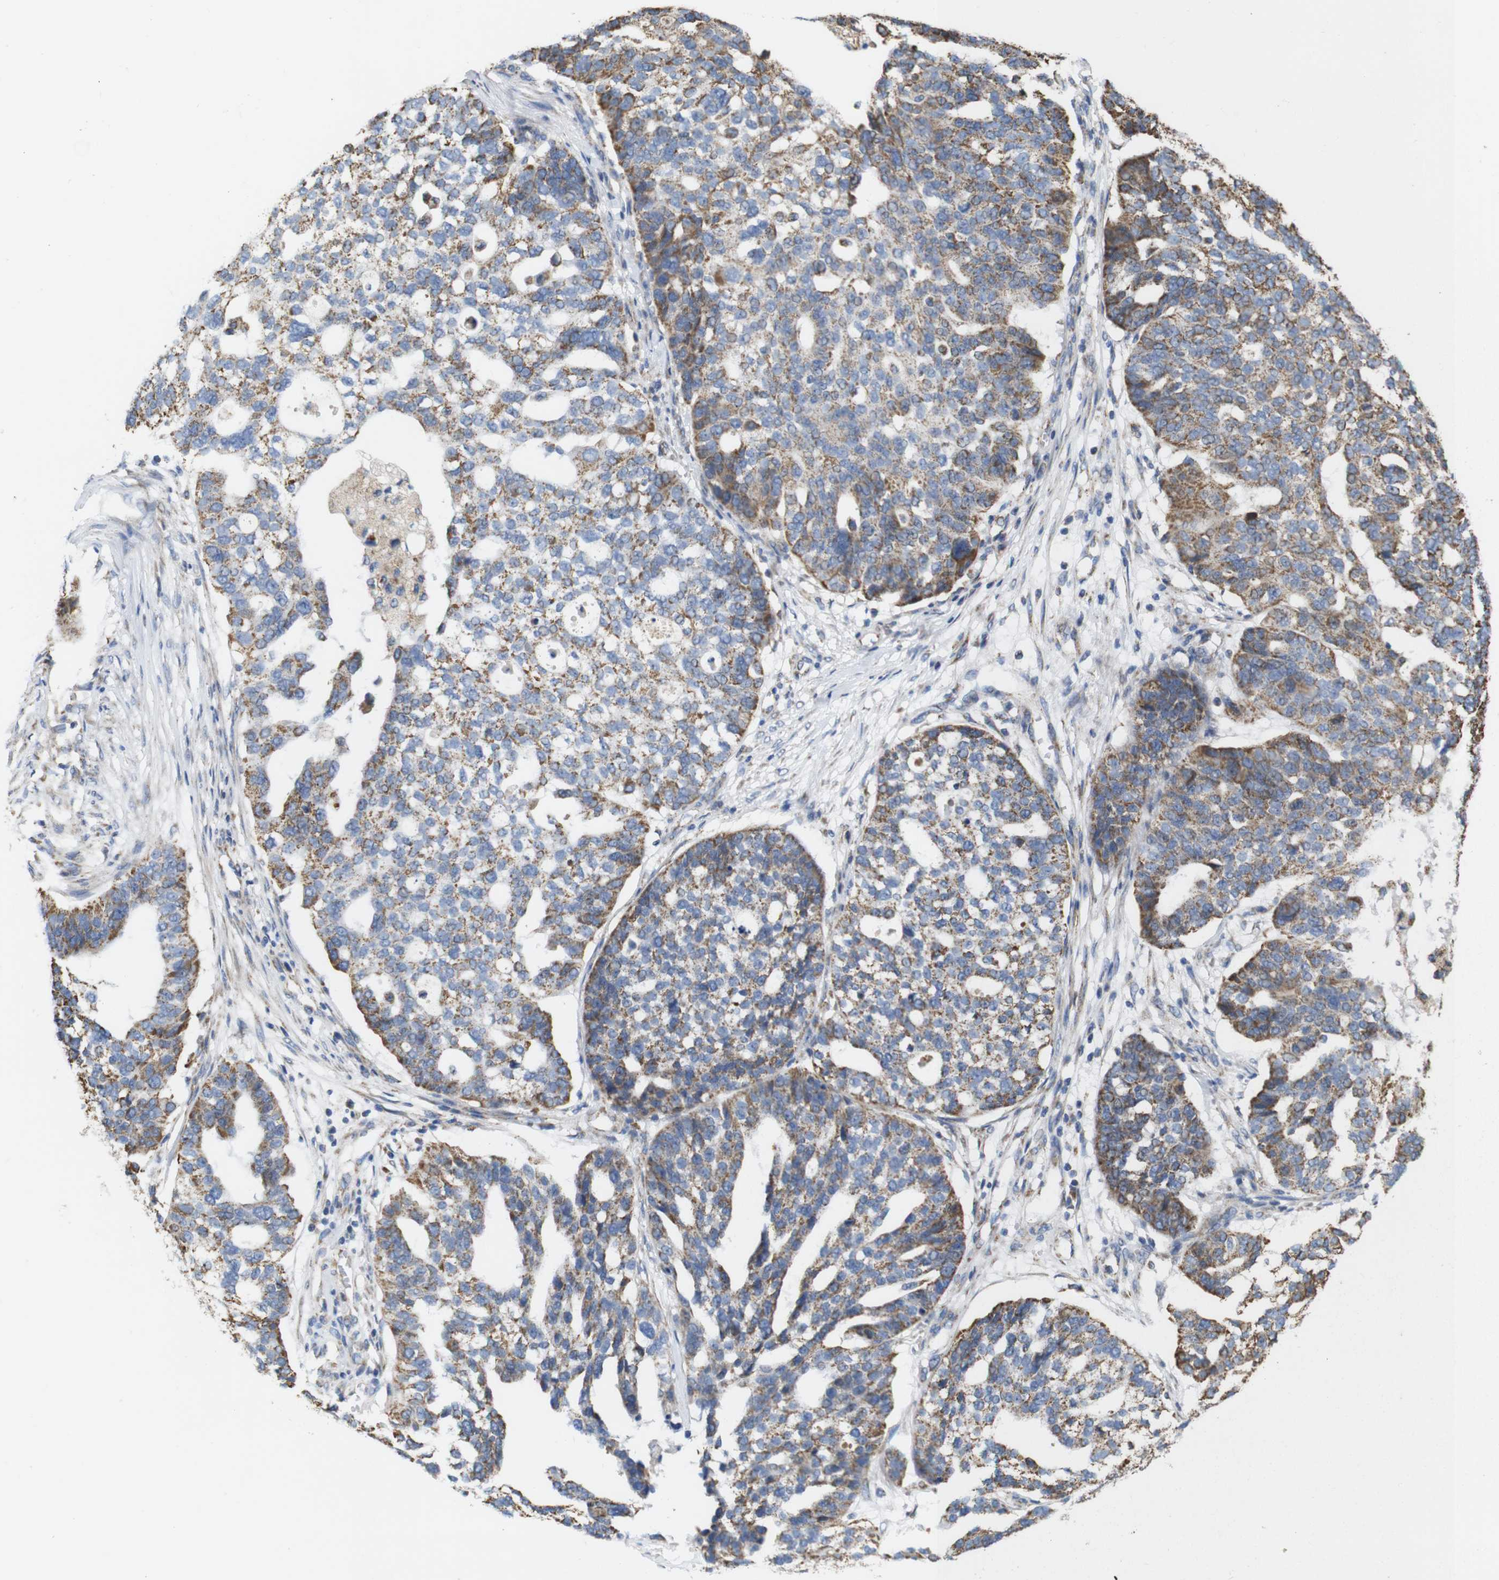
{"staining": {"intensity": "moderate", "quantity": ">75%", "location": "cytoplasmic/membranous"}, "tissue": "ovarian cancer", "cell_type": "Tumor cells", "image_type": "cancer", "snomed": [{"axis": "morphology", "description": "Cystadenocarcinoma, serous, NOS"}, {"axis": "topography", "description": "Ovary"}], "caption": "Approximately >75% of tumor cells in human ovarian cancer (serous cystadenocarcinoma) reveal moderate cytoplasmic/membranous protein positivity as visualized by brown immunohistochemical staining.", "gene": "FAM171B", "patient": {"sex": "female", "age": 59}}